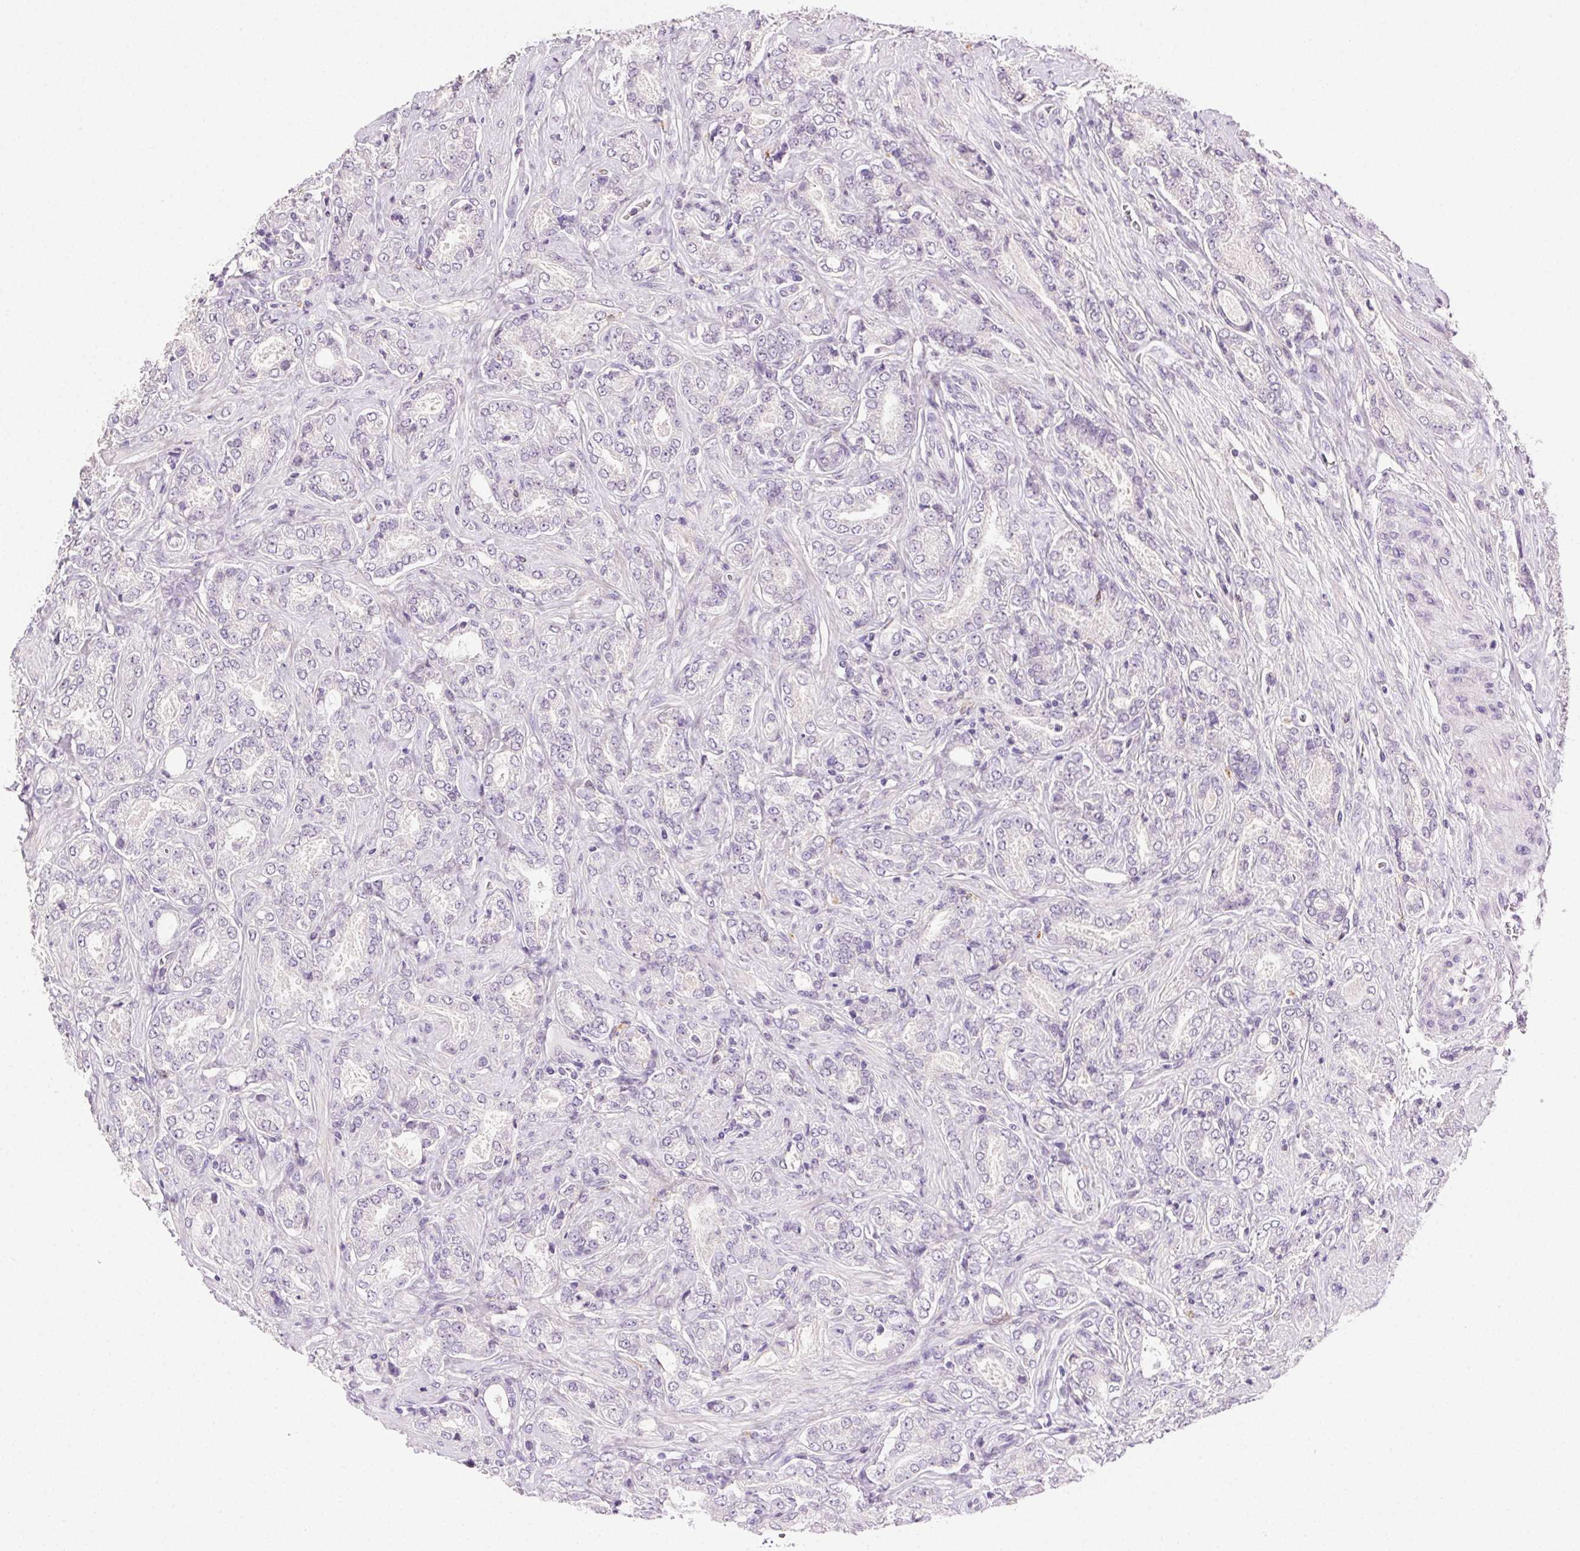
{"staining": {"intensity": "negative", "quantity": "none", "location": "none"}, "tissue": "prostate cancer", "cell_type": "Tumor cells", "image_type": "cancer", "snomed": [{"axis": "morphology", "description": "Adenocarcinoma, NOS"}, {"axis": "topography", "description": "Prostate"}], "caption": "Immunohistochemistry of prostate adenocarcinoma exhibits no positivity in tumor cells.", "gene": "AKAP5", "patient": {"sex": "male", "age": 64}}